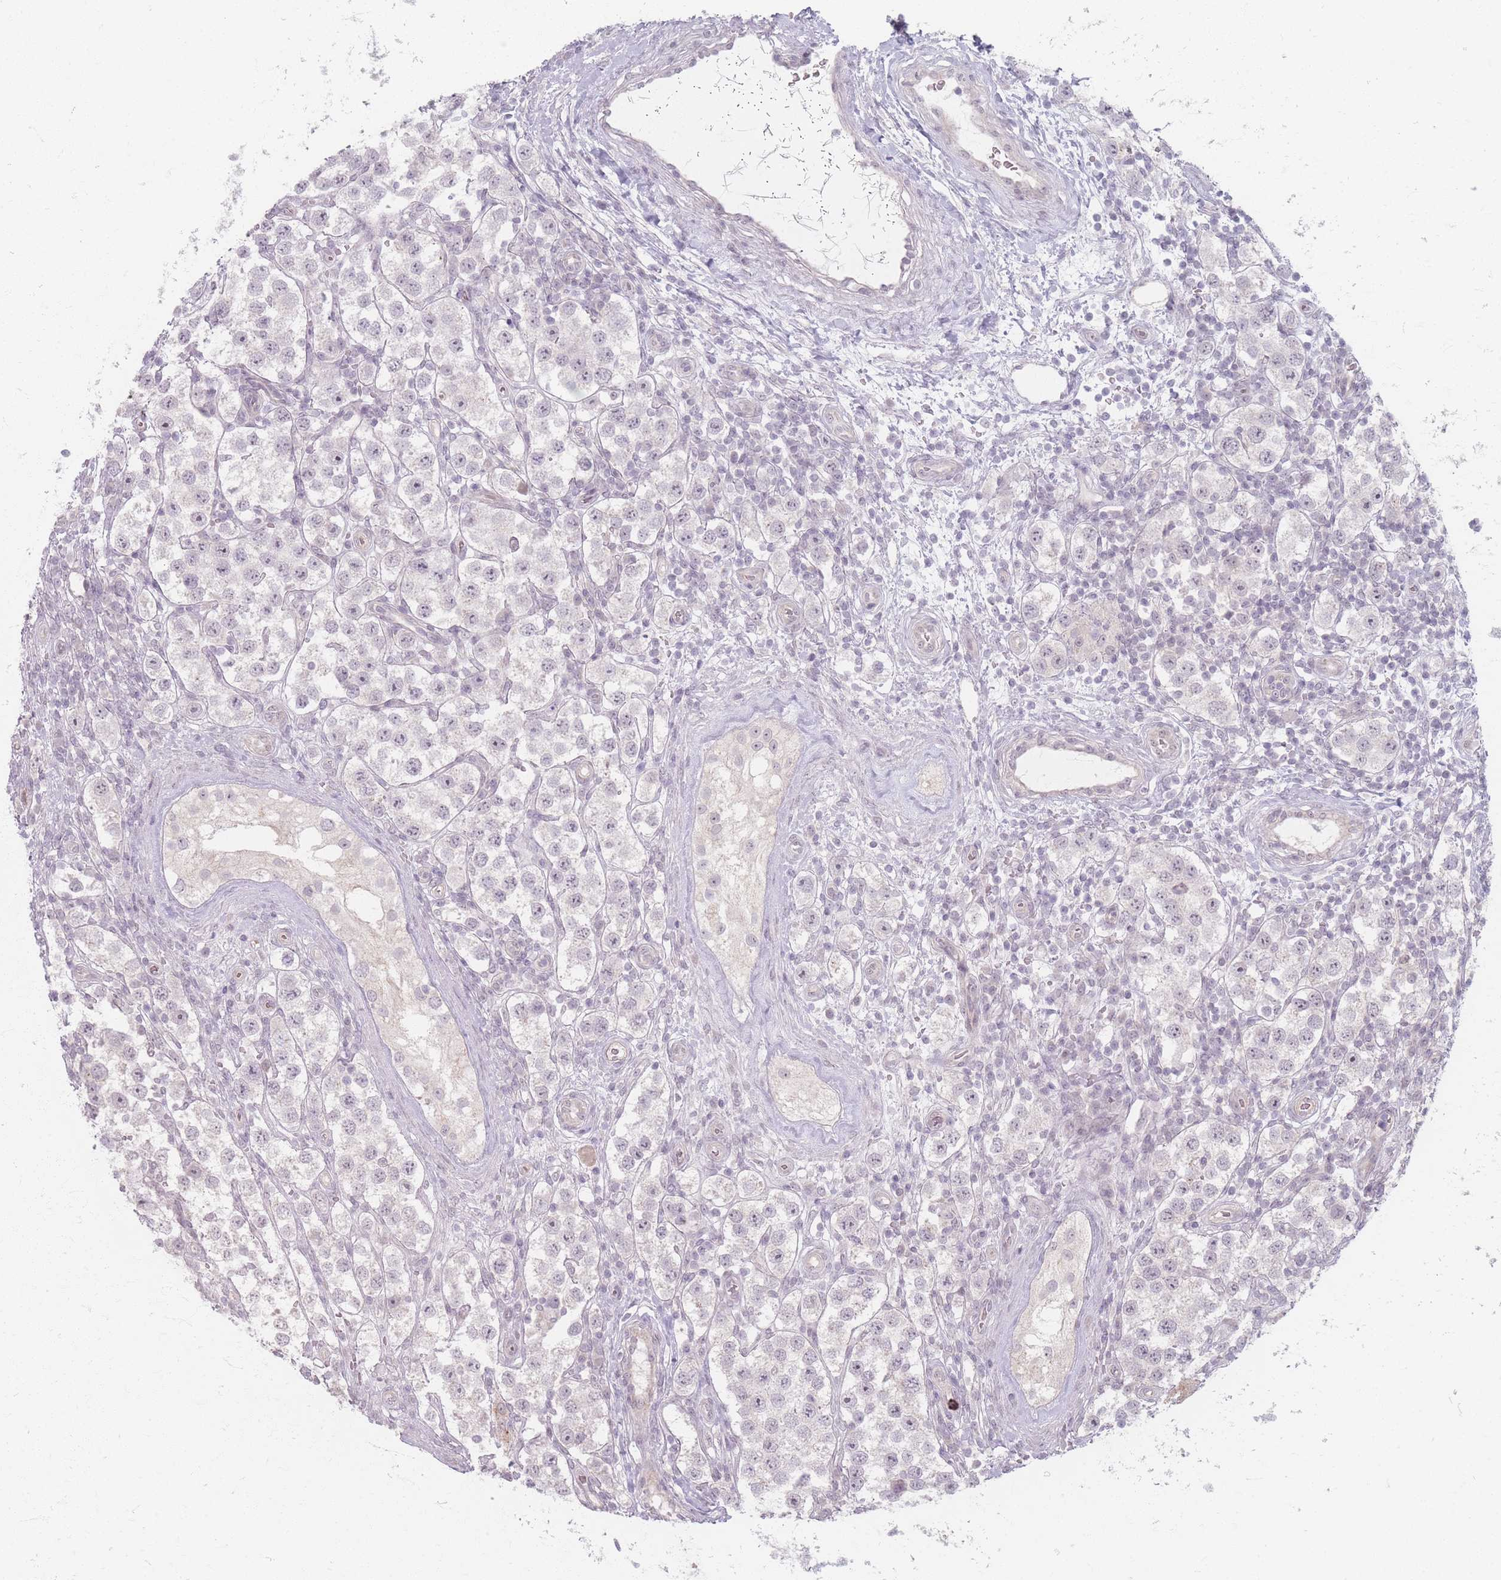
{"staining": {"intensity": "negative", "quantity": "none", "location": "none"}, "tissue": "testis cancer", "cell_type": "Tumor cells", "image_type": "cancer", "snomed": [{"axis": "morphology", "description": "Seminoma, NOS"}, {"axis": "topography", "description": "Testis"}], "caption": "Testis cancer was stained to show a protein in brown. There is no significant expression in tumor cells. (DAB (3,3'-diaminobenzidine) IHC with hematoxylin counter stain).", "gene": "GABRA6", "patient": {"sex": "male", "age": 37}}